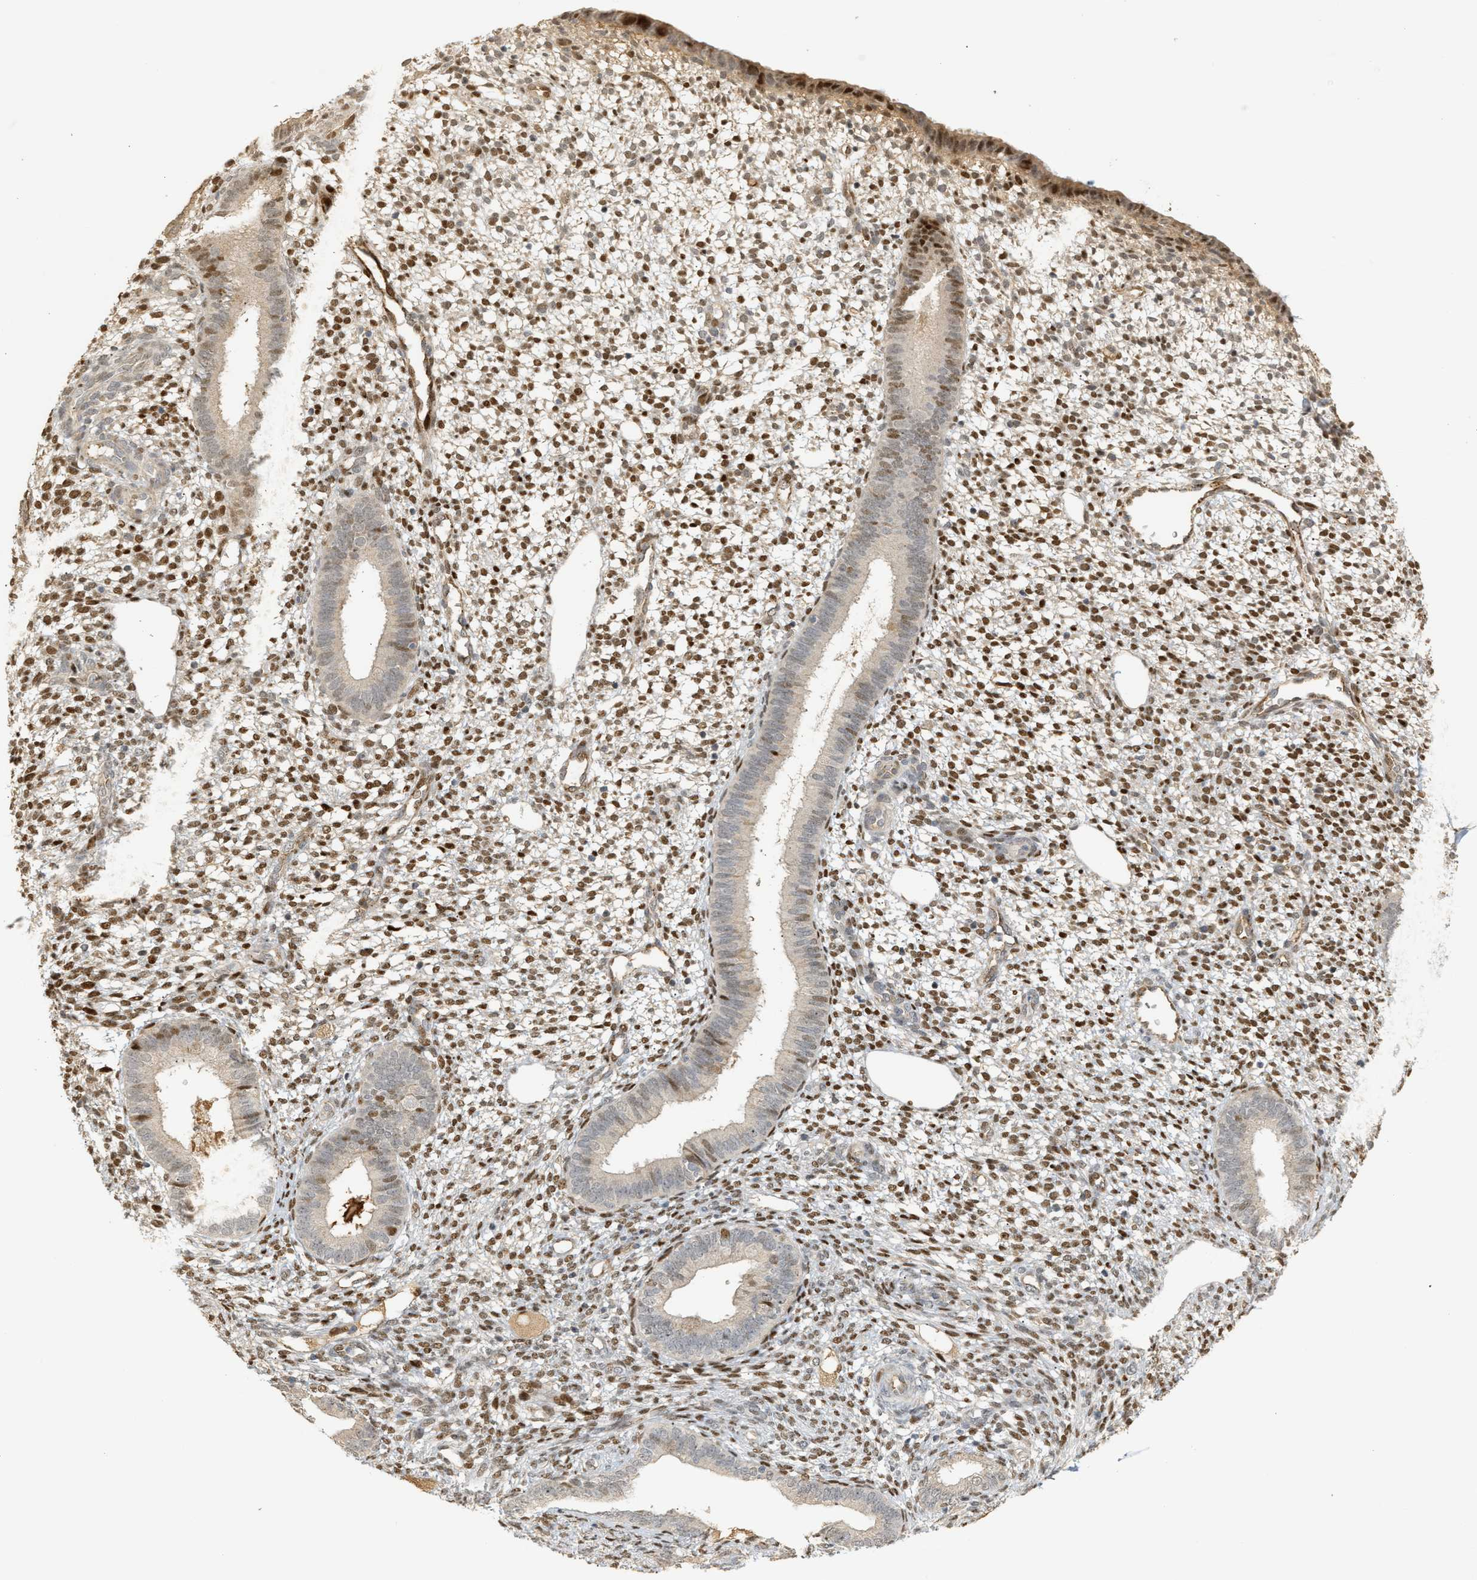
{"staining": {"intensity": "moderate", "quantity": "25%-75%", "location": "nuclear"}, "tissue": "endometrium", "cell_type": "Cells in endometrial stroma", "image_type": "normal", "snomed": [{"axis": "morphology", "description": "Normal tissue, NOS"}, {"axis": "topography", "description": "Endometrium"}], "caption": "Protein staining of unremarkable endometrium reveals moderate nuclear positivity in approximately 25%-75% of cells in endometrial stroma.", "gene": "ZFAND5", "patient": {"sex": "female", "age": 46}}